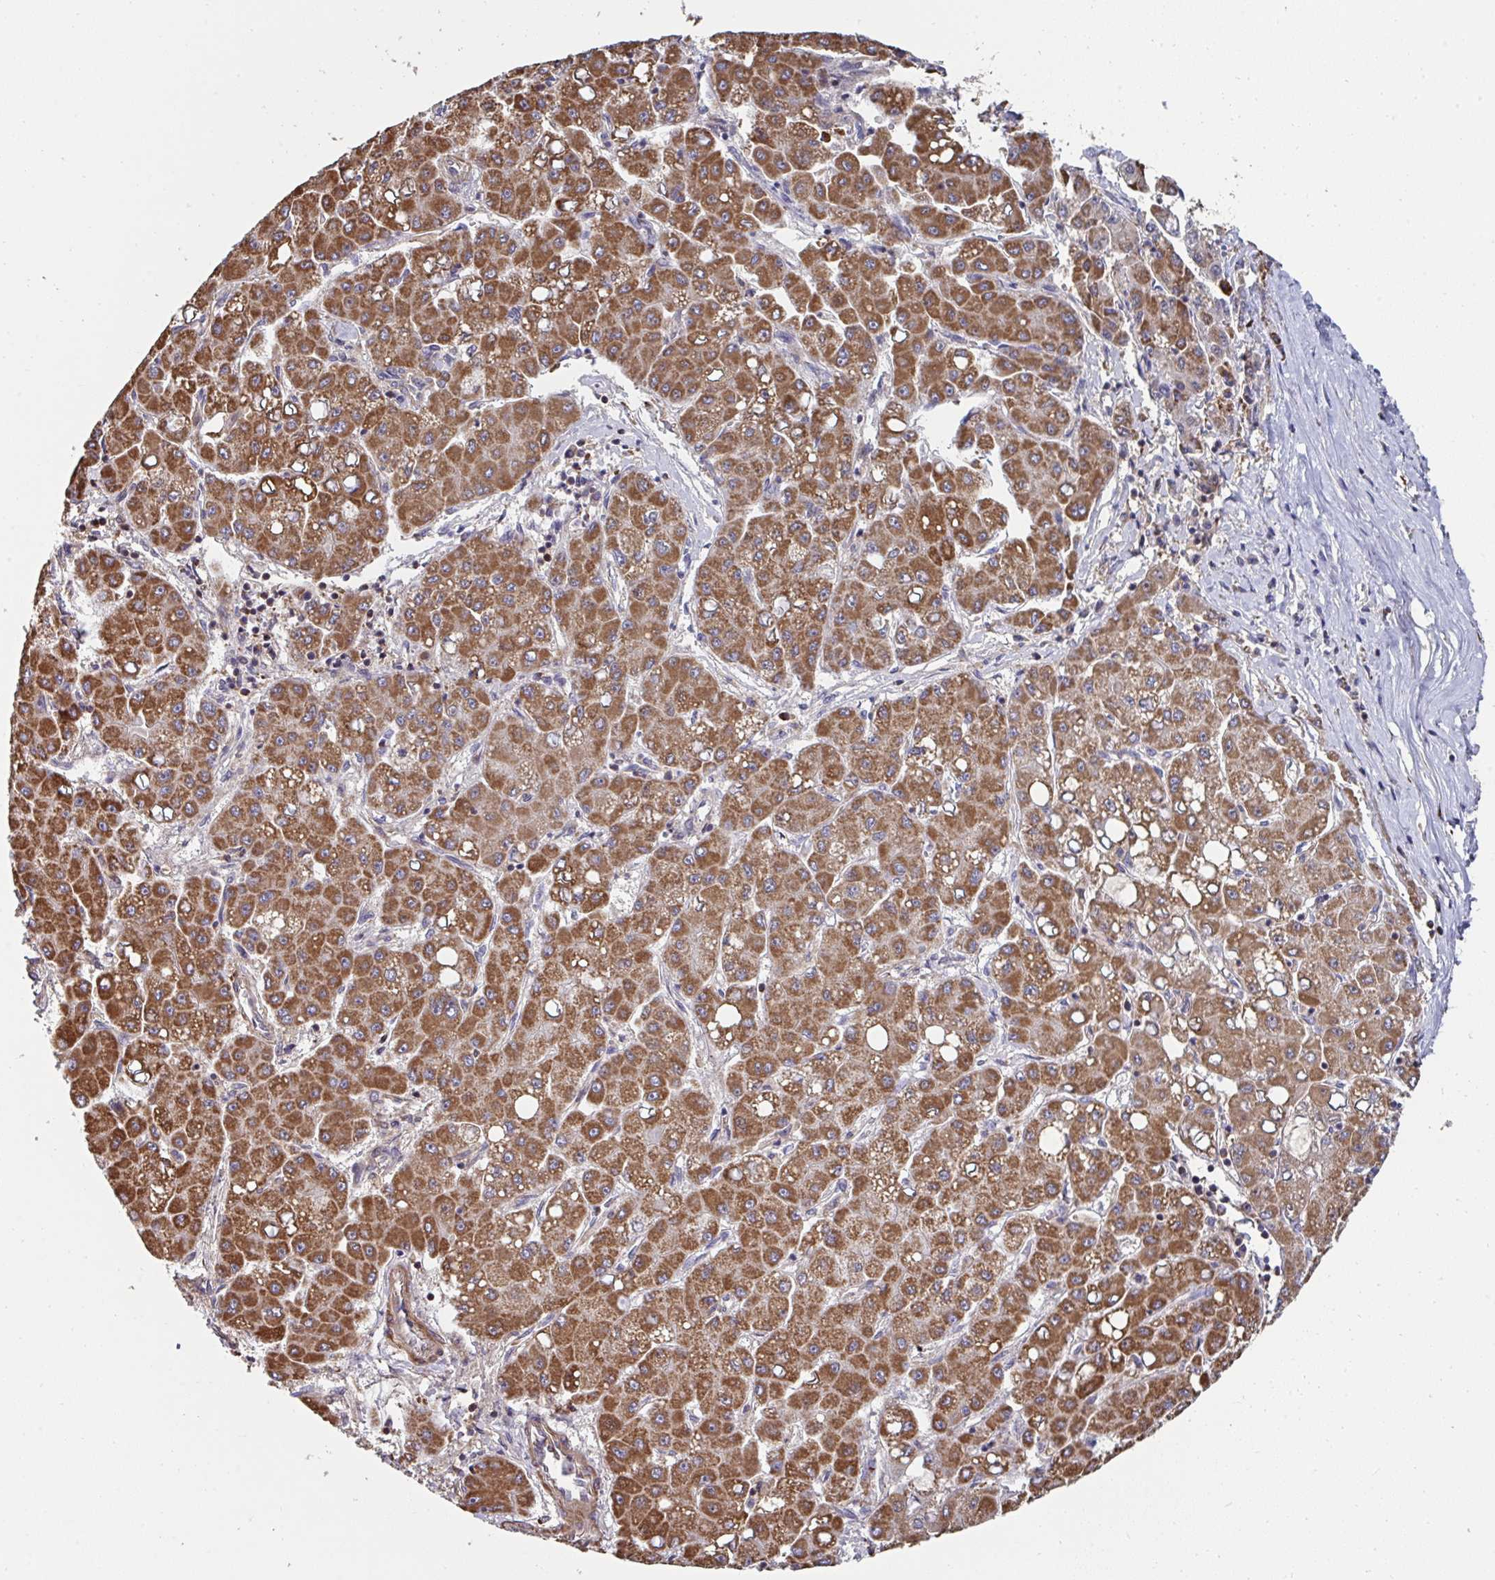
{"staining": {"intensity": "strong", "quantity": ">75%", "location": "cytoplasmic/membranous"}, "tissue": "liver cancer", "cell_type": "Tumor cells", "image_type": "cancer", "snomed": [{"axis": "morphology", "description": "Carcinoma, Hepatocellular, NOS"}, {"axis": "topography", "description": "Liver"}], "caption": "There is high levels of strong cytoplasmic/membranous expression in tumor cells of liver hepatocellular carcinoma, as demonstrated by immunohistochemical staining (brown color).", "gene": "DZANK1", "patient": {"sex": "male", "age": 40}}